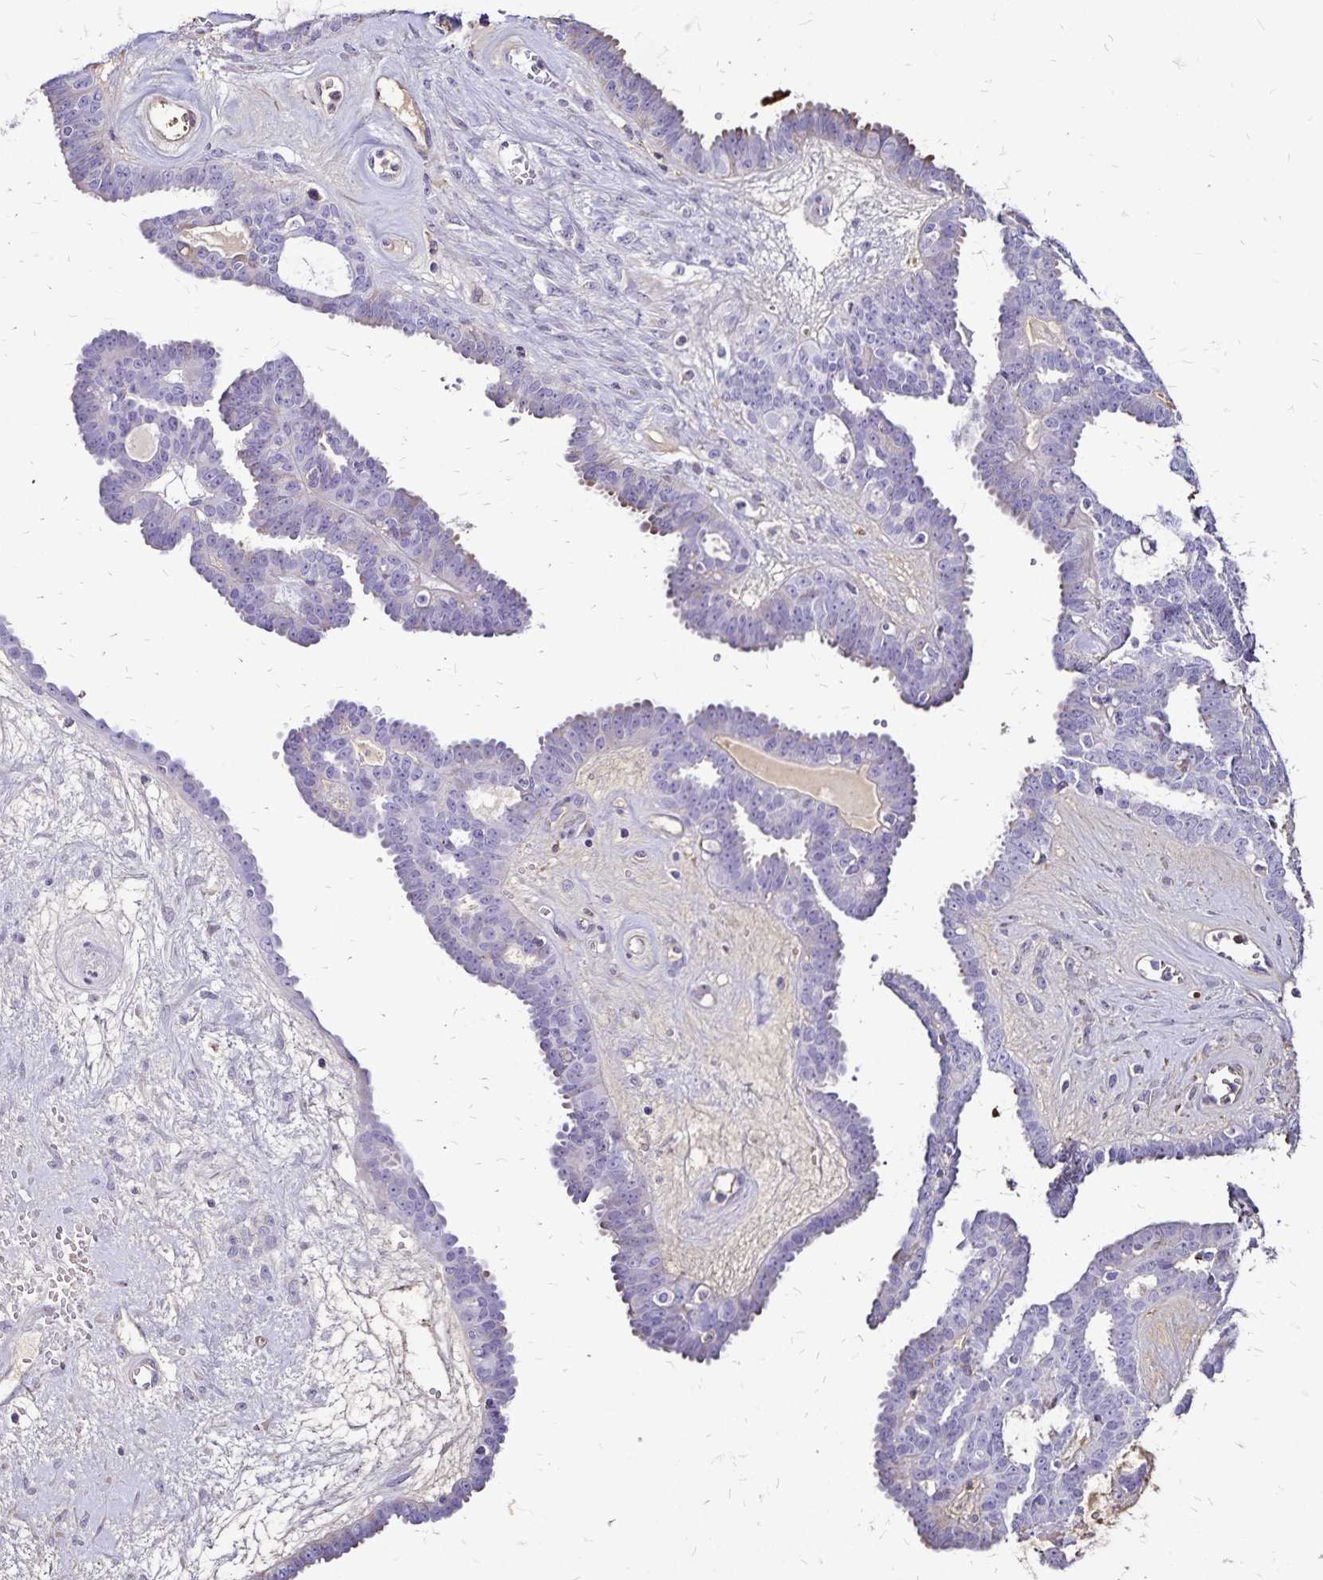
{"staining": {"intensity": "negative", "quantity": "none", "location": "none"}, "tissue": "ovarian cancer", "cell_type": "Tumor cells", "image_type": "cancer", "snomed": [{"axis": "morphology", "description": "Cystadenocarcinoma, serous, NOS"}, {"axis": "topography", "description": "Ovary"}], "caption": "Photomicrograph shows no protein positivity in tumor cells of ovarian cancer tissue.", "gene": "KISS1", "patient": {"sex": "female", "age": 71}}